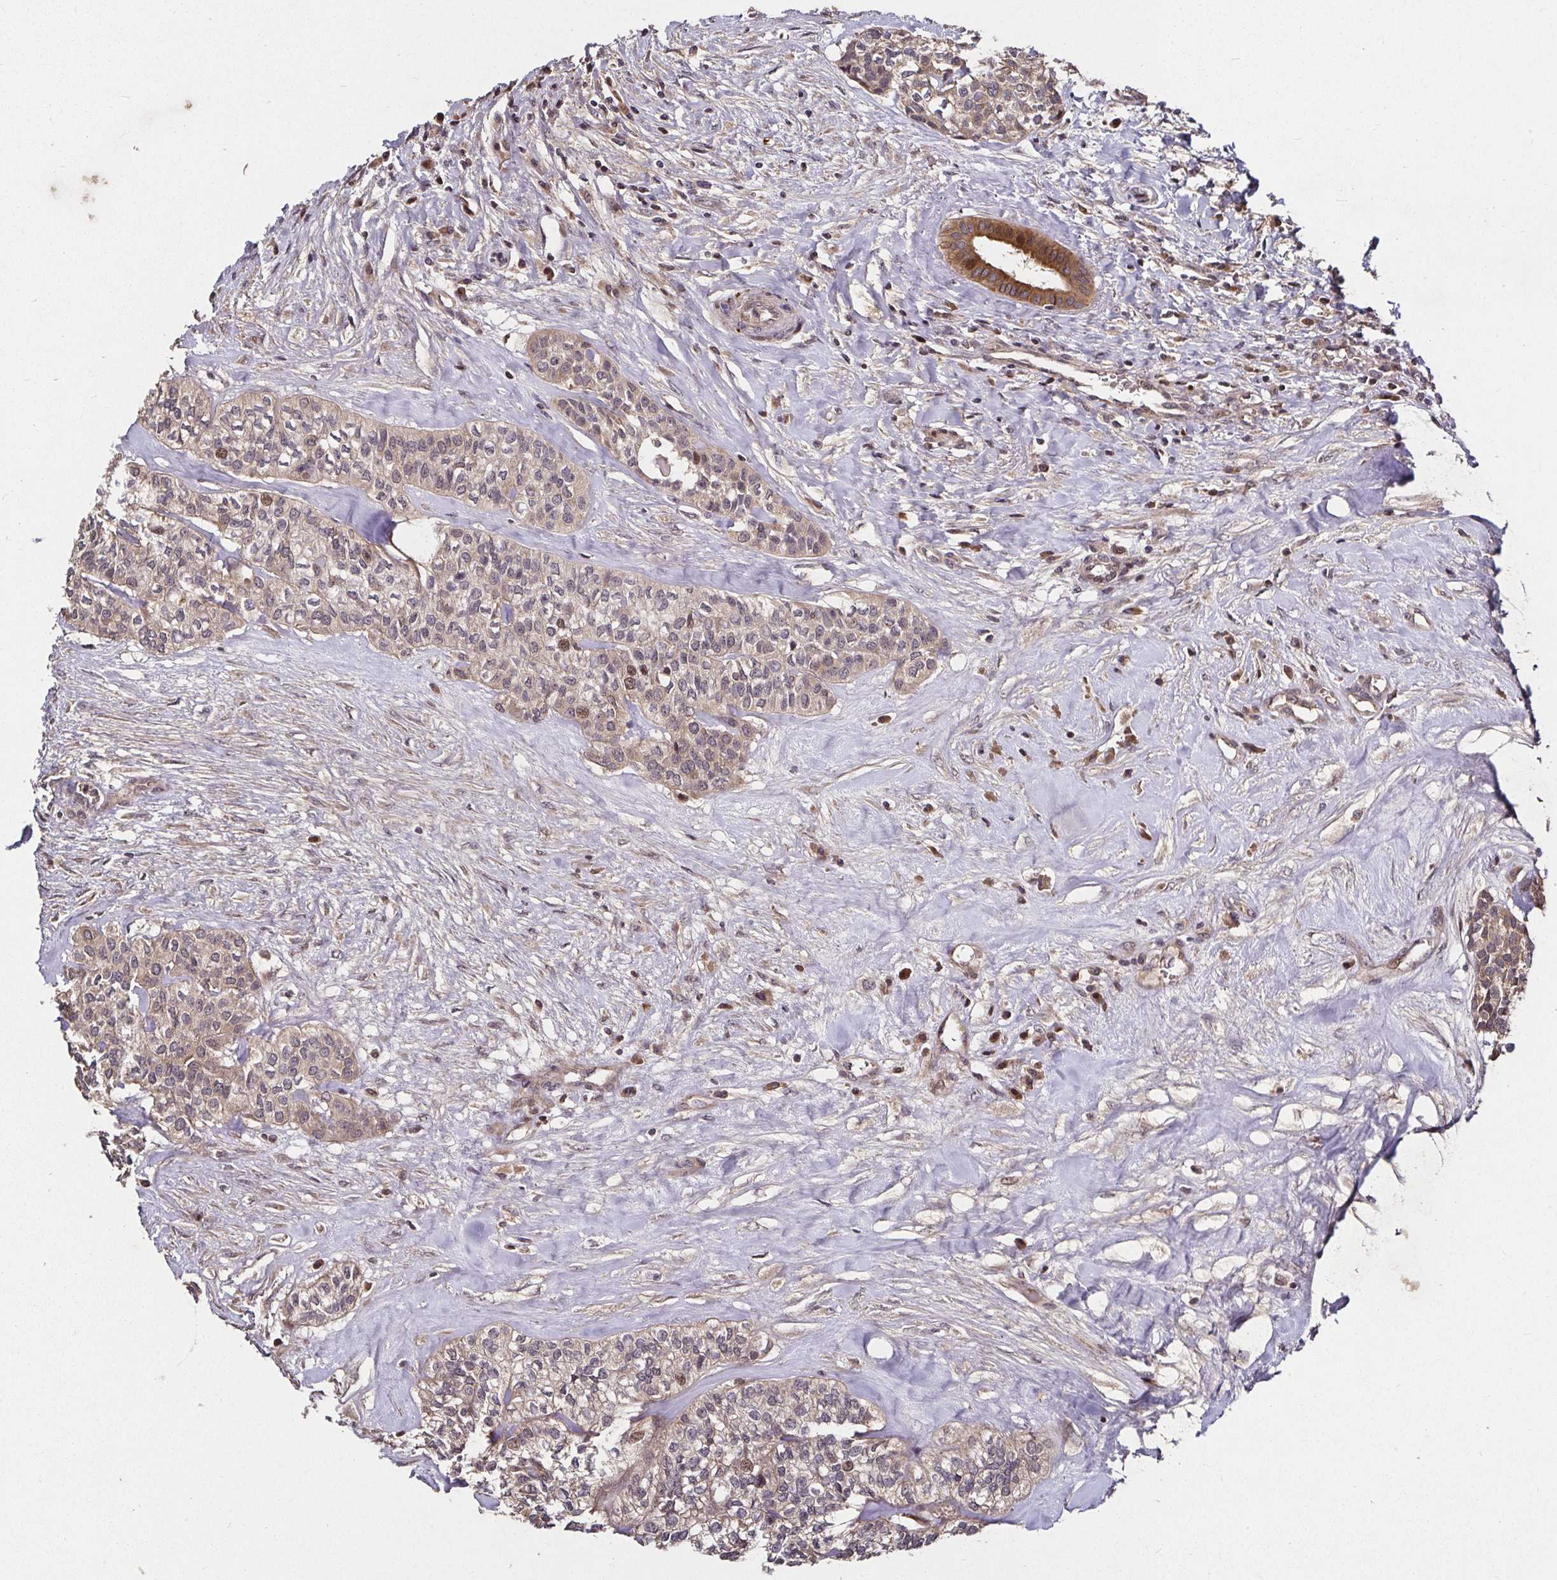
{"staining": {"intensity": "weak", "quantity": "25%-75%", "location": "cytoplasmic/membranous"}, "tissue": "head and neck cancer", "cell_type": "Tumor cells", "image_type": "cancer", "snomed": [{"axis": "morphology", "description": "Adenocarcinoma, NOS"}, {"axis": "topography", "description": "Head-Neck"}], "caption": "A photomicrograph of adenocarcinoma (head and neck) stained for a protein shows weak cytoplasmic/membranous brown staining in tumor cells. (IHC, brightfield microscopy, high magnification).", "gene": "SMYD3", "patient": {"sex": "male", "age": 81}}